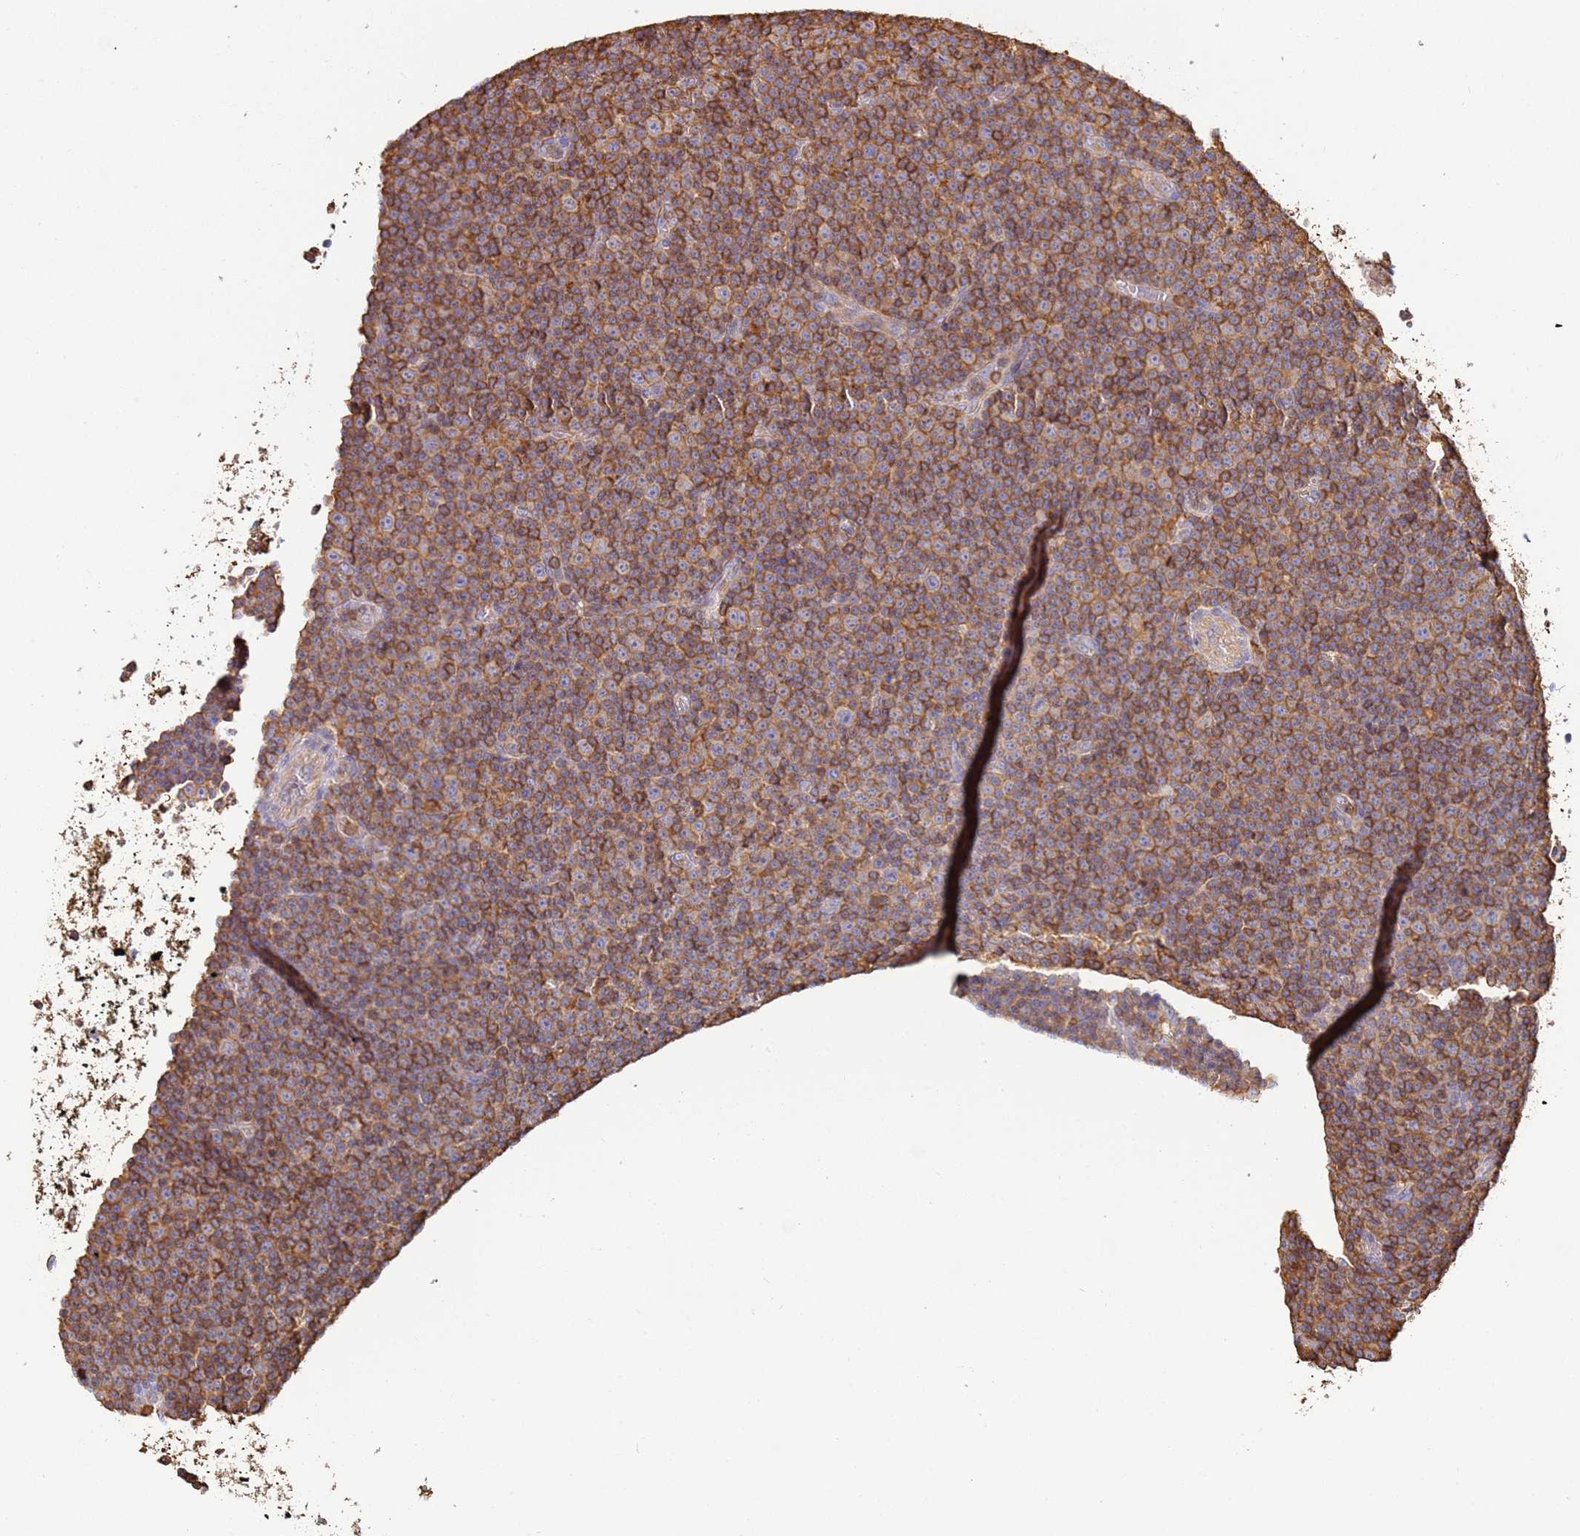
{"staining": {"intensity": "moderate", "quantity": ">75%", "location": "cytoplasmic/membranous"}, "tissue": "lymphoma", "cell_type": "Tumor cells", "image_type": "cancer", "snomed": [{"axis": "morphology", "description": "Malignant lymphoma, non-Hodgkin's type, Low grade"}, {"axis": "topography", "description": "Lymph node"}], "caption": "Protein expression analysis of malignant lymphoma, non-Hodgkin's type (low-grade) exhibits moderate cytoplasmic/membranous expression in approximately >75% of tumor cells.", "gene": "OR6P1", "patient": {"sex": "female", "age": 67}}